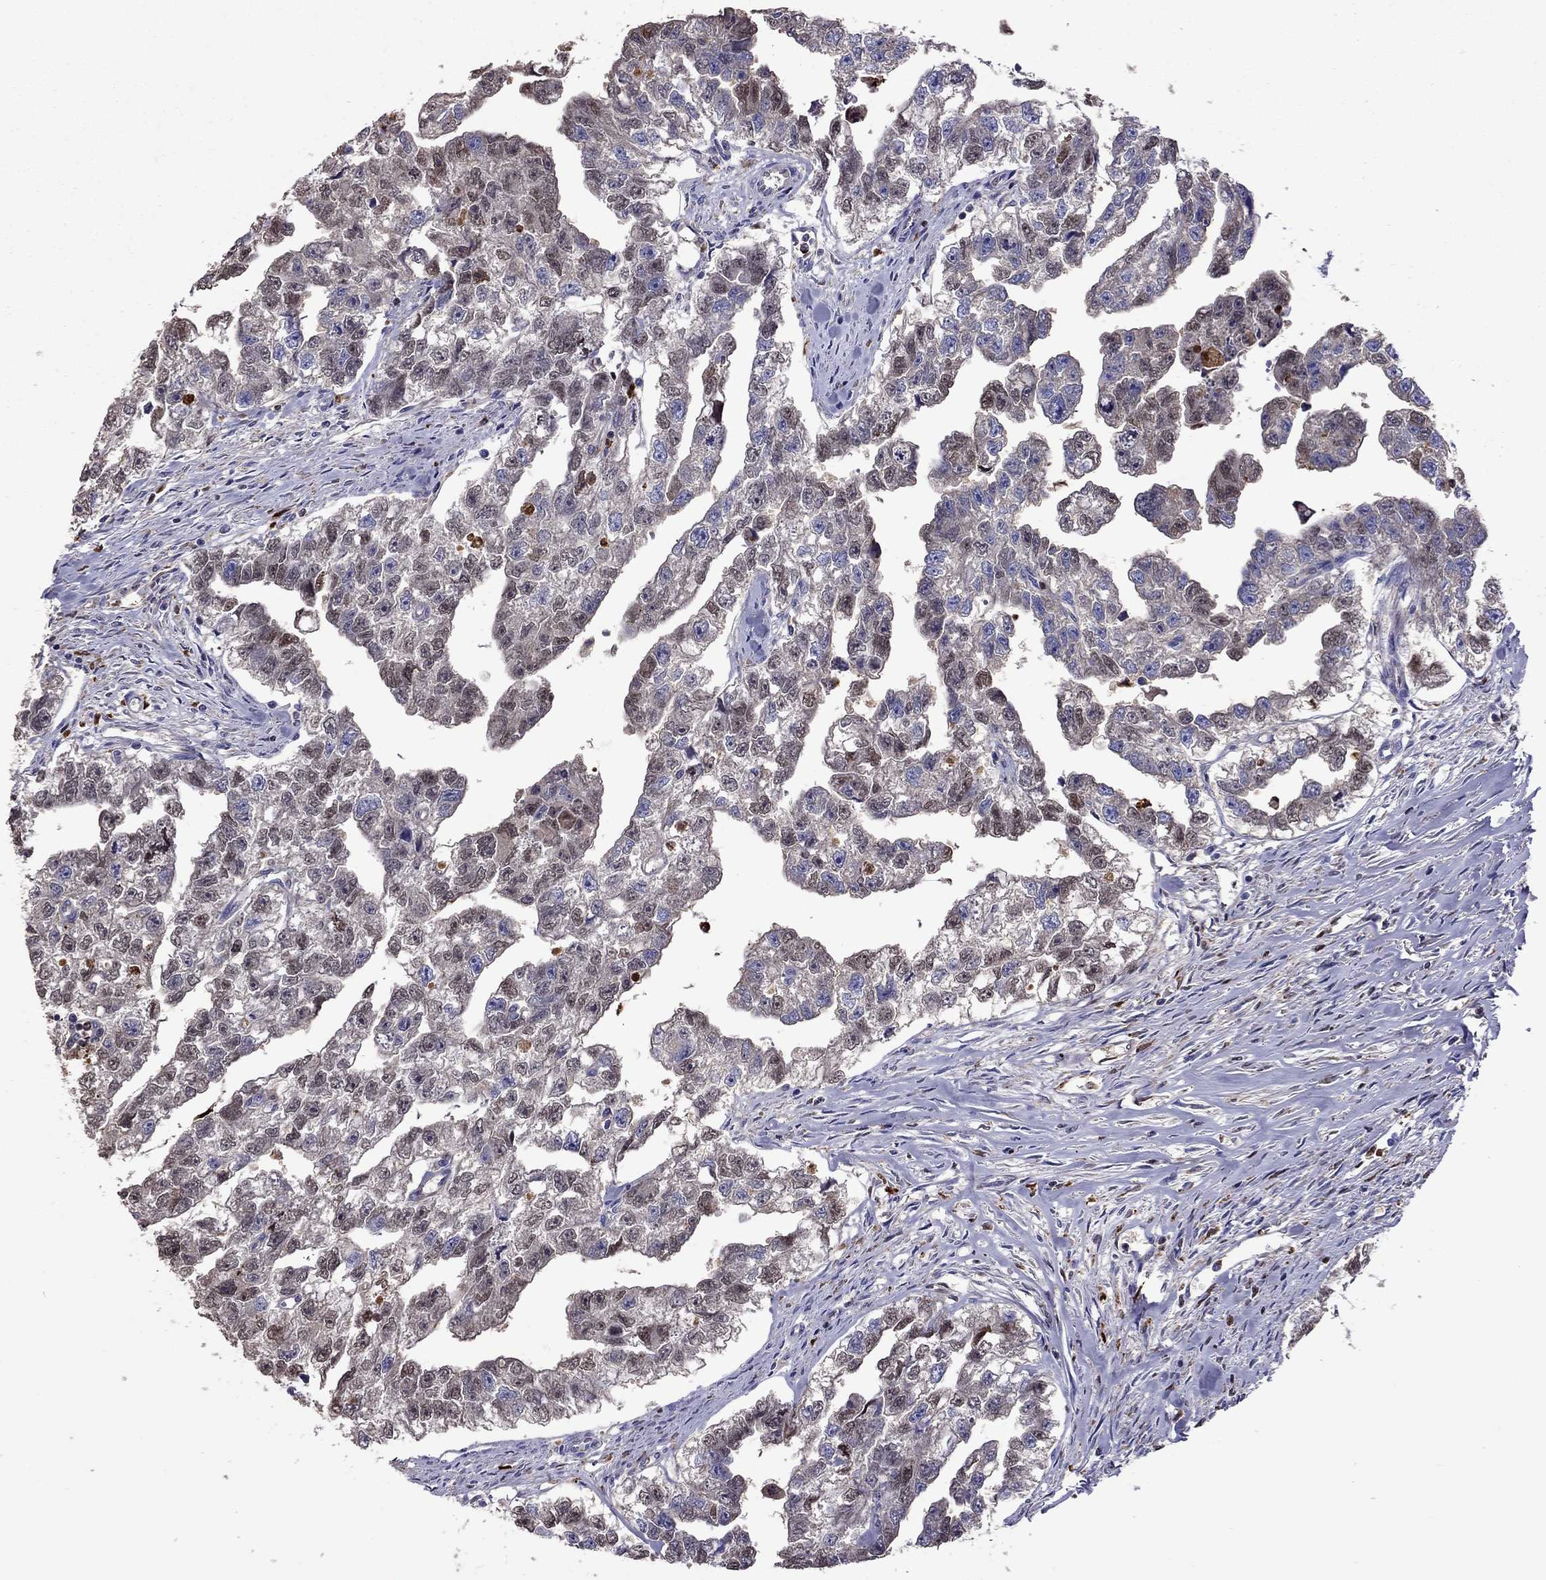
{"staining": {"intensity": "weak", "quantity": ">75%", "location": "cytoplasmic/membranous"}, "tissue": "testis cancer", "cell_type": "Tumor cells", "image_type": "cancer", "snomed": [{"axis": "morphology", "description": "Carcinoma, Embryonal, NOS"}, {"axis": "morphology", "description": "Teratoma, malignant, NOS"}, {"axis": "topography", "description": "Testis"}], "caption": "Immunohistochemical staining of testis cancer (malignant teratoma) reveals low levels of weak cytoplasmic/membranous protein expression in approximately >75% of tumor cells.", "gene": "SERPINA3", "patient": {"sex": "male", "age": 44}}